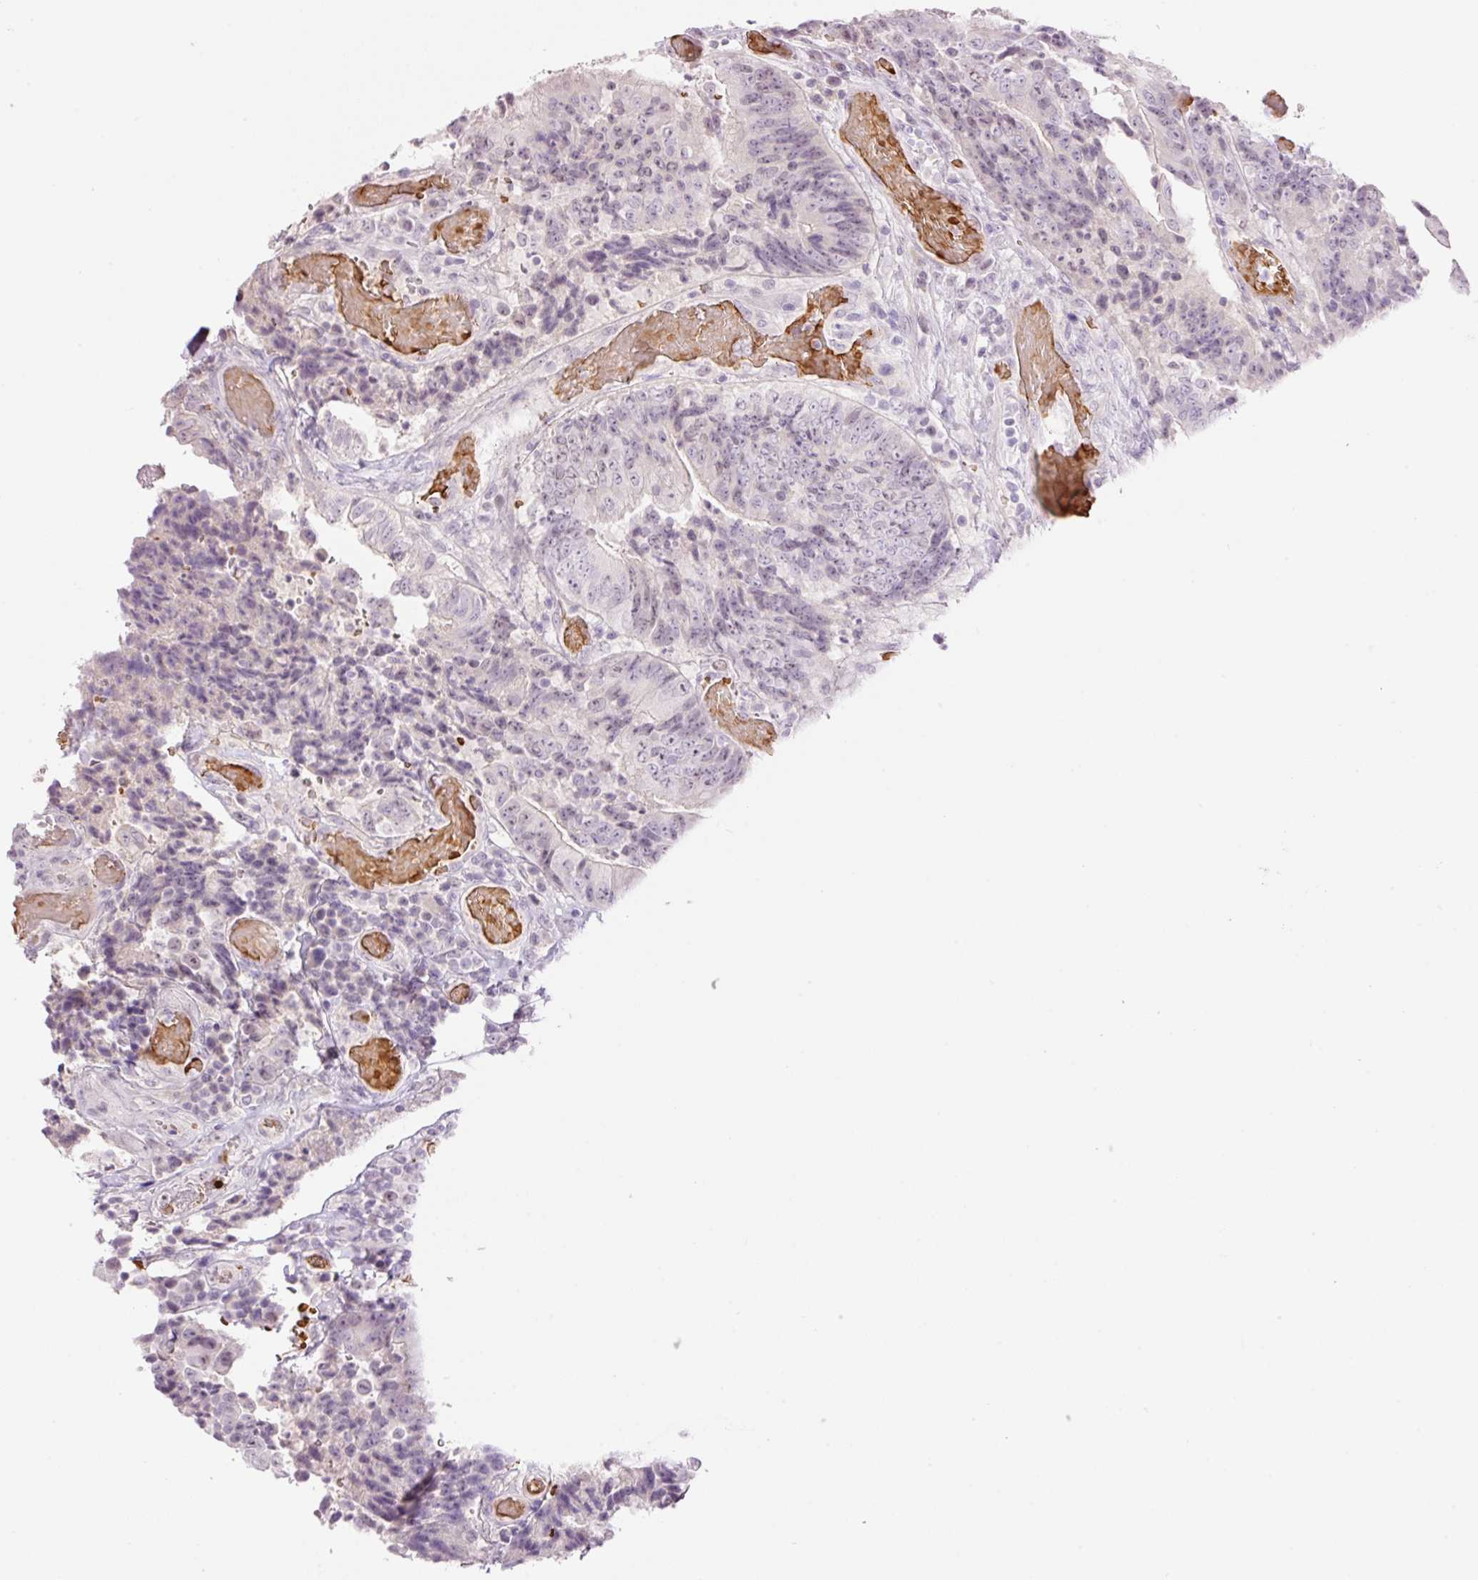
{"staining": {"intensity": "negative", "quantity": "none", "location": "none"}, "tissue": "colorectal cancer", "cell_type": "Tumor cells", "image_type": "cancer", "snomed": [{"axis": "morphology", "description": "Adenocarcinoma, NOS"}, {"axis": "topography", "description": "Rectum"}], "caption": "A high-resolution histopathology image shows immunohistochemistry (IHC) staining of colorectal cancer, which reveals no significant positivity in tumor cells.", "gene": "LY6G6D", "patient": {"sex": "male", "age": 72}}